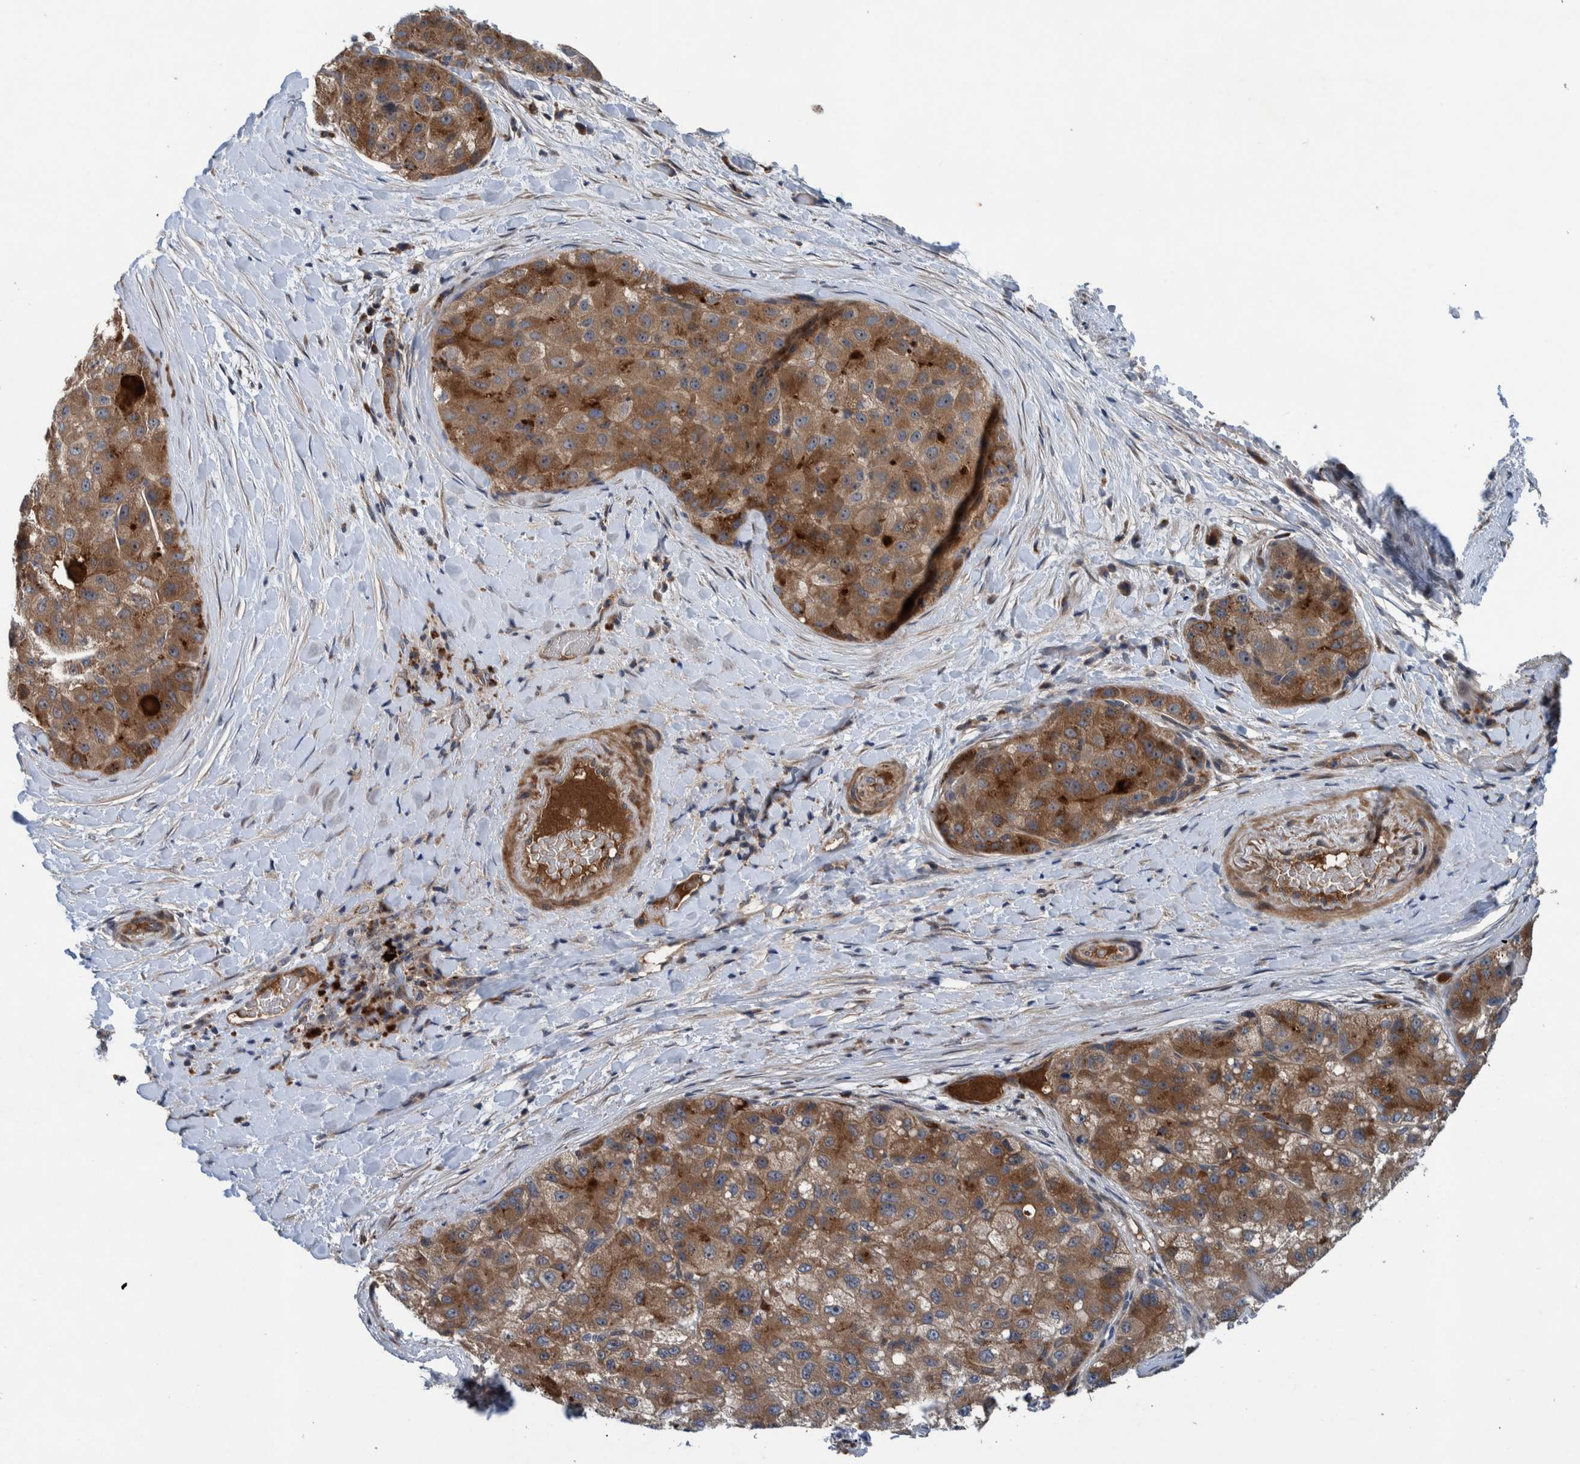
{"staining": {"intensity": "moderate", "quantity": ">75%", "location": "cytoplasmic/membranous"}, "tissue": "liver cancer", "cell_type": "Tumor cells", "image_type": "cancer", "snomed": [{"axis": "morphology", "description": "Carcinoma, Hepatocellular, NOS"}, {"axis": "topography", "description": "Liver"}], "caption": "Liver cancer (hepatocellular carcinoma) stained for a protein shows moderate cytoplasmic/membranous positivity in tumor cells.", "gene": "ITIH3", "patient": {"sex": "male", "age": 80}}